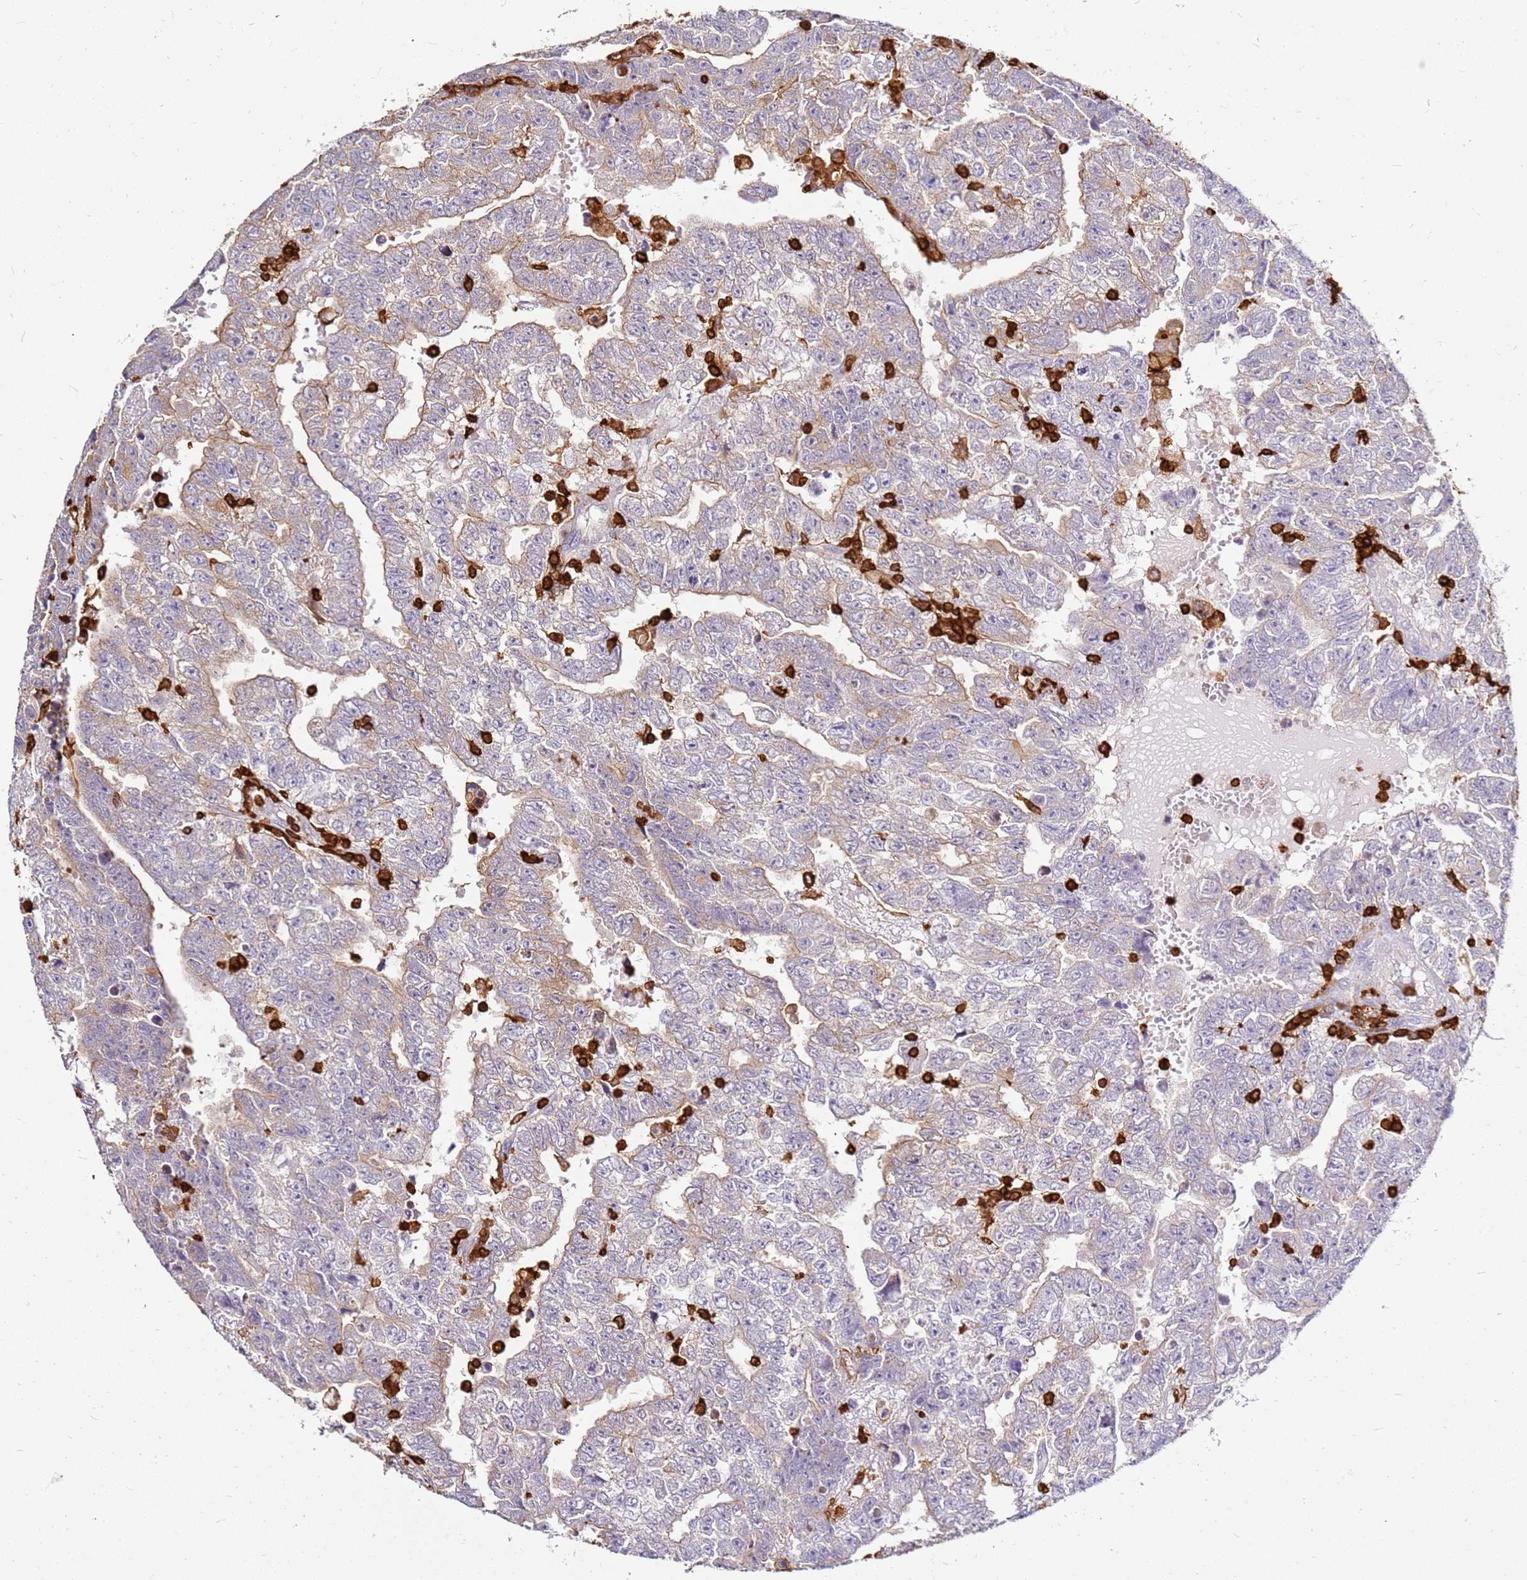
{"staining": {"intensity": "weak", "quantity": "<25%", "location": "cytoplasmic/membranous"}, "tissue": "testis cancer", "cell_type": "Tumor cells", "image_type": "cancer", "snomed": [{"axis": "morphology", "description": "Carcinoma, Embryonal, NOS"}, {"axis": "topography", "description": "Testis"}], "caption": "This is an immunohistochemistry histopathology image of human testis embryonal carcinoma. There is no expression in tumor cells.", "gene": "CORO1A", "patient": {"sex": "male", "age": 25}}